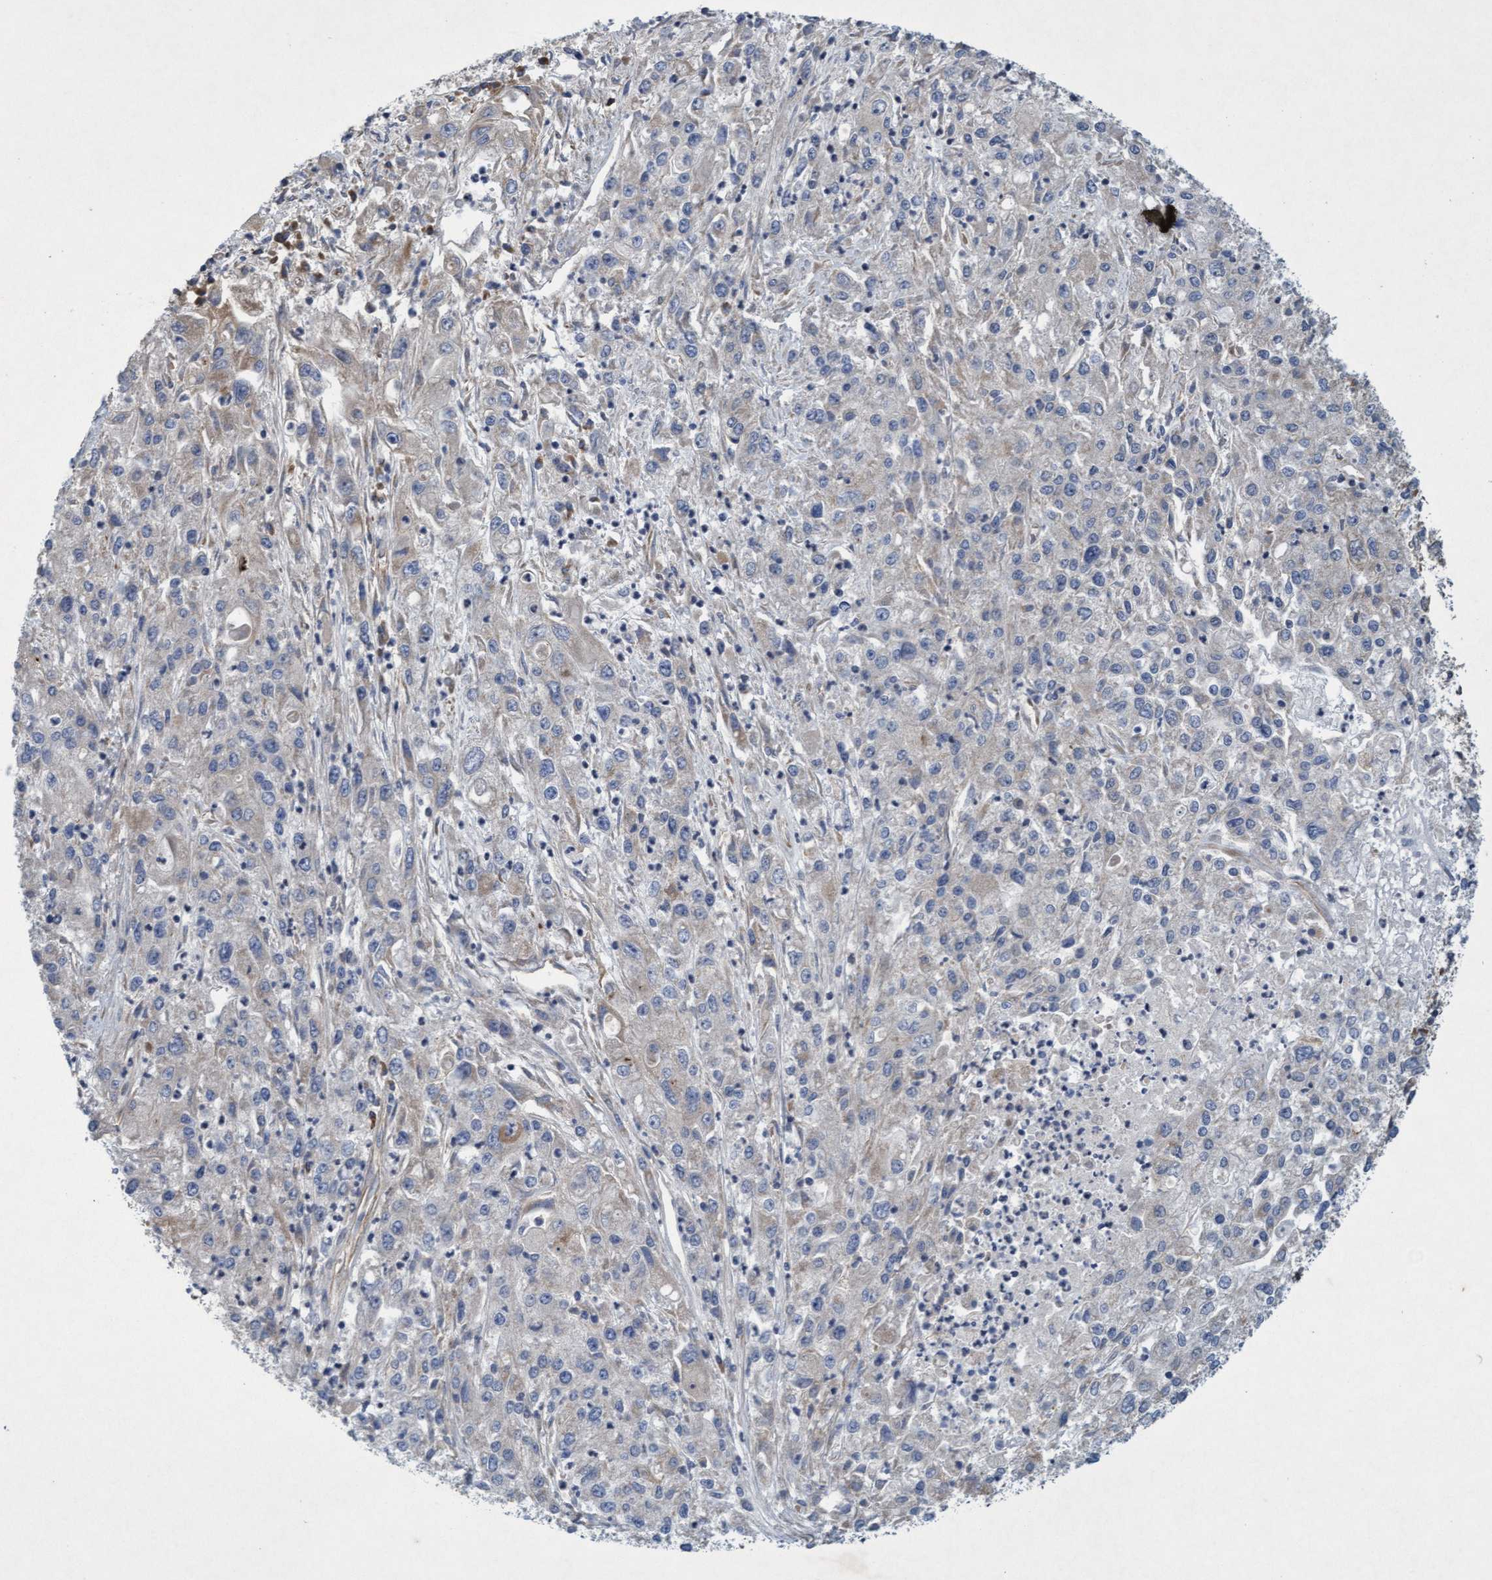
{"staining": {"intensity": "negative", "quantity": "none", "location": "none"}, "tissue": "endometrial cancer", "cell_type": "Tumor cells", "image_type": "cancer", "snomed": [{"axis": "morphology", "description": "Adenocarcinoma, NOS"}, {"axis": "topography", "description": "Endometrium"}], "caption": "The photomicrograph exhibits no staining of tumor cells in endometrial cancer. (DAB (3,3'-diaminobenzidine) immunohistochemistry (IHC) with hematoxylin counter stain).", "gene": "DDHD2", "patient": {"sex": "female", "age": 49}}